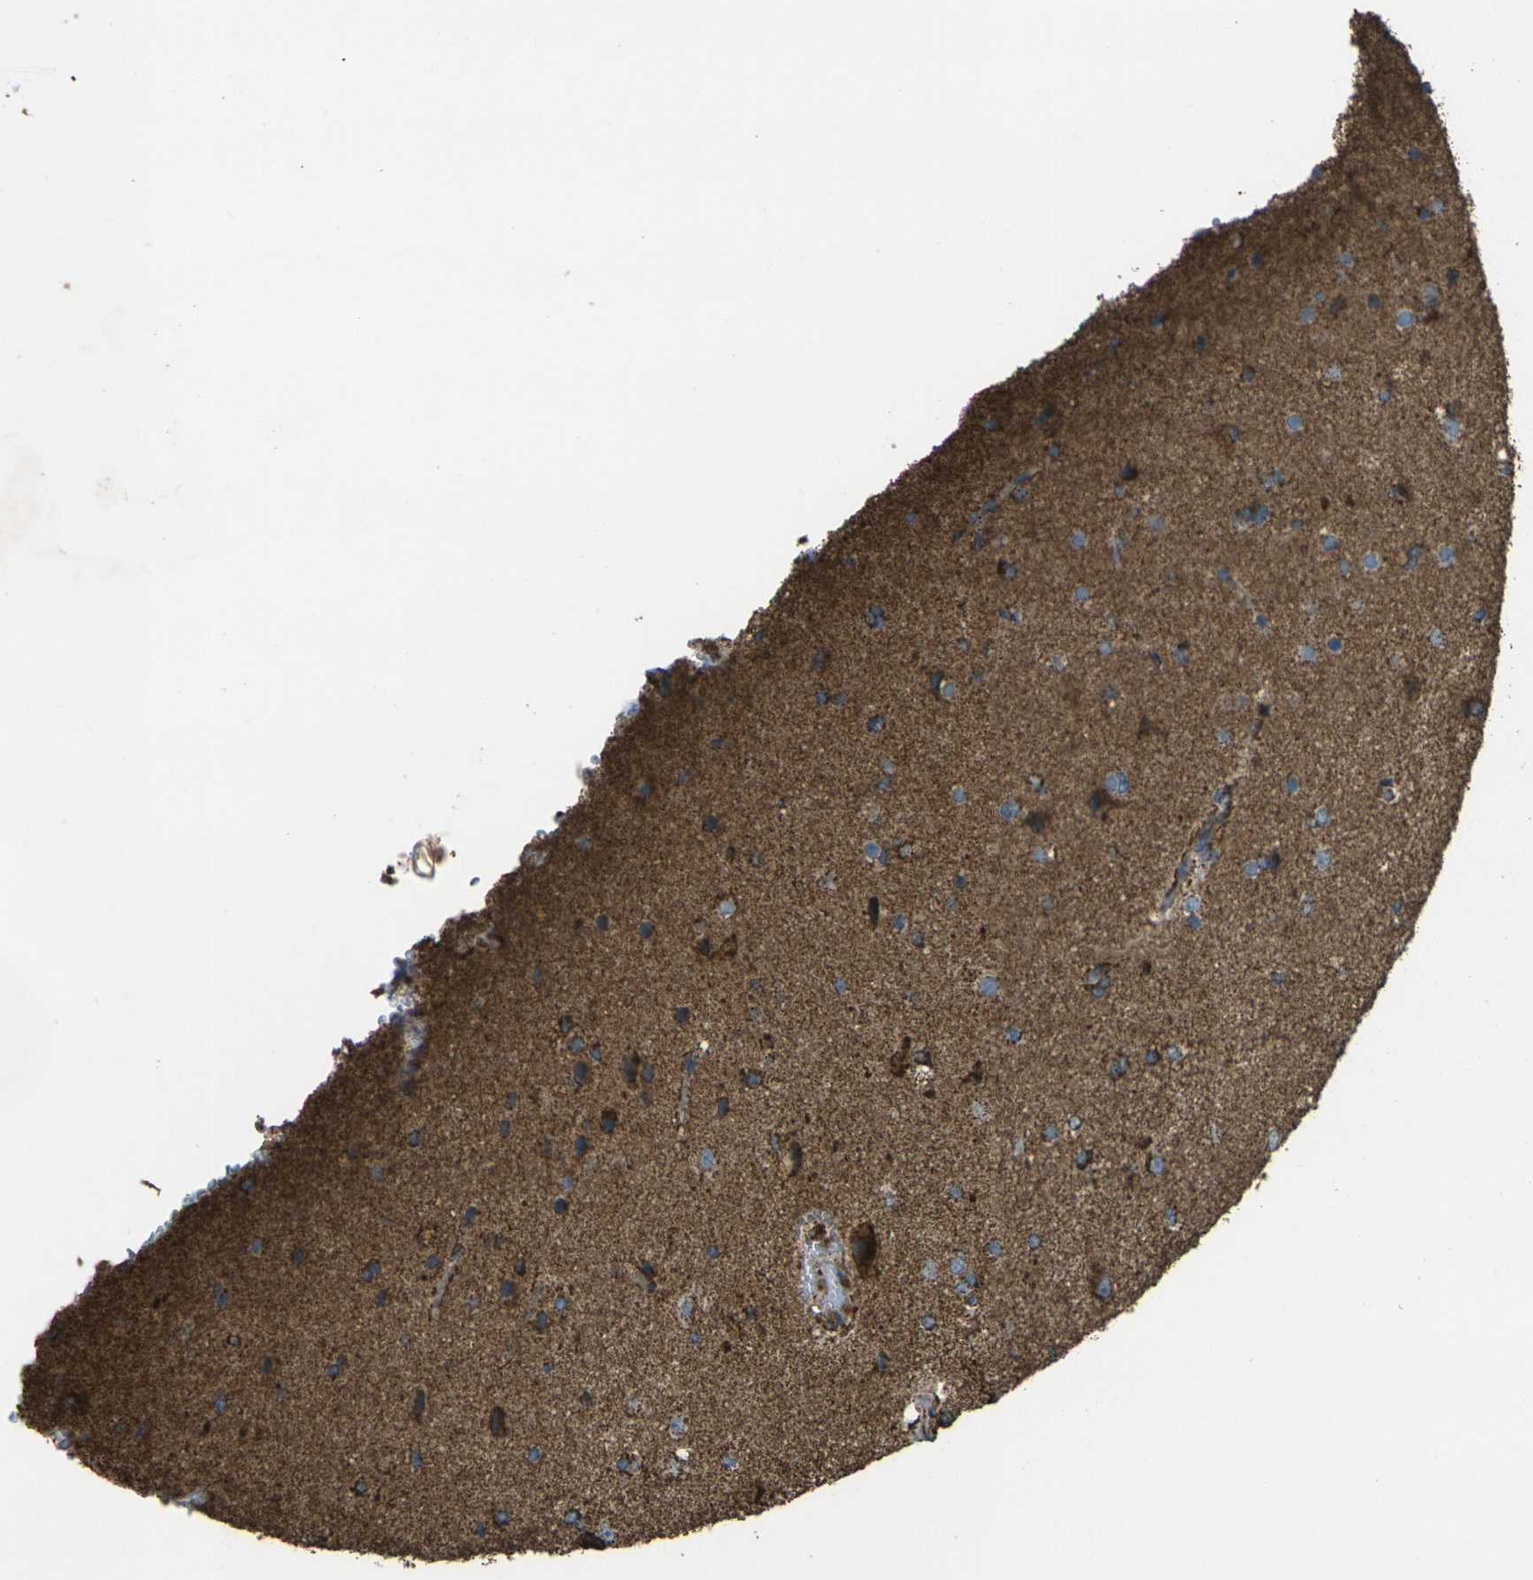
{"staining": {"intensity": "strong", "quantity": "25%-75%", "location": "cytoplasmic/membranous"}, "tissue": "glioma", "cell_type": "Tumor cells", "image_type": "cancer", "snomed": [{"axis": "morphology", "description": "Glioma, malignant, High grade"}, {"axis": "topography", "description": "Brain"}], "caption": "Protein expression analysis of glioma displays strong cytoplasmic/membranous positivity in approximately 25%-75% of tumor cells.", "gene": "KLHL5", "patient": {"sex": "male", "age": 71}}